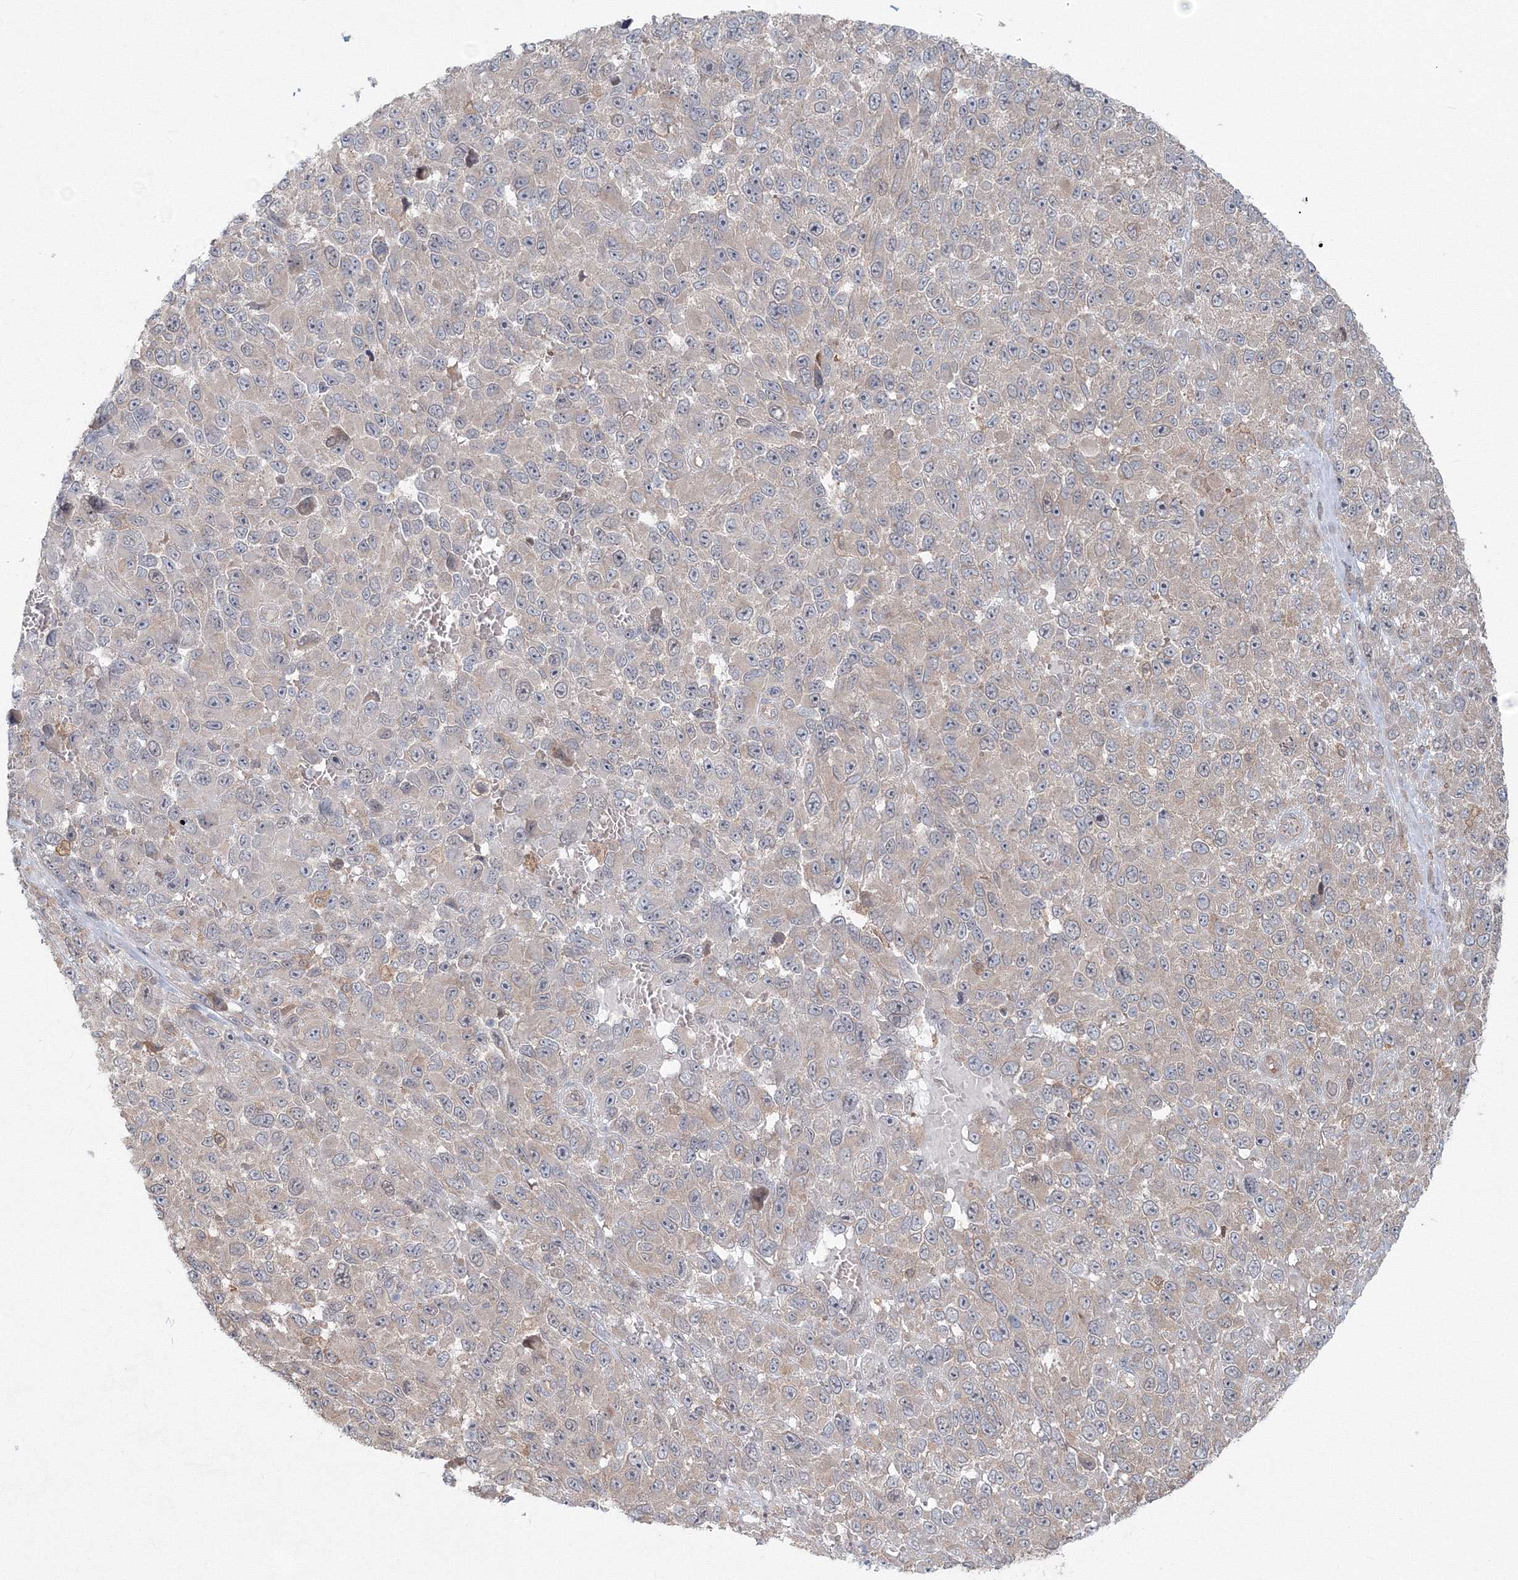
{"staining": {"intensity": "weak", "quantity": "25%-75%", "location": "cytoplasmic/membranous"}, "tissue": "melanoma", "cell_type": "Tumor cells", "image_type": "cancer", "snomed": [{"axis": "morphology", "description": "Malignant melanoma, NOS"}, {"axis": "topography", "description": "Skin"}], "caption": "Brown immunohistochemical staining in human melanoma reveals weak cytoplasmic/membranous staining in approximately 25%-75% of tumor cells.", "gene": "MKRN2", "patient": {"sex": "female", "age": 96}}